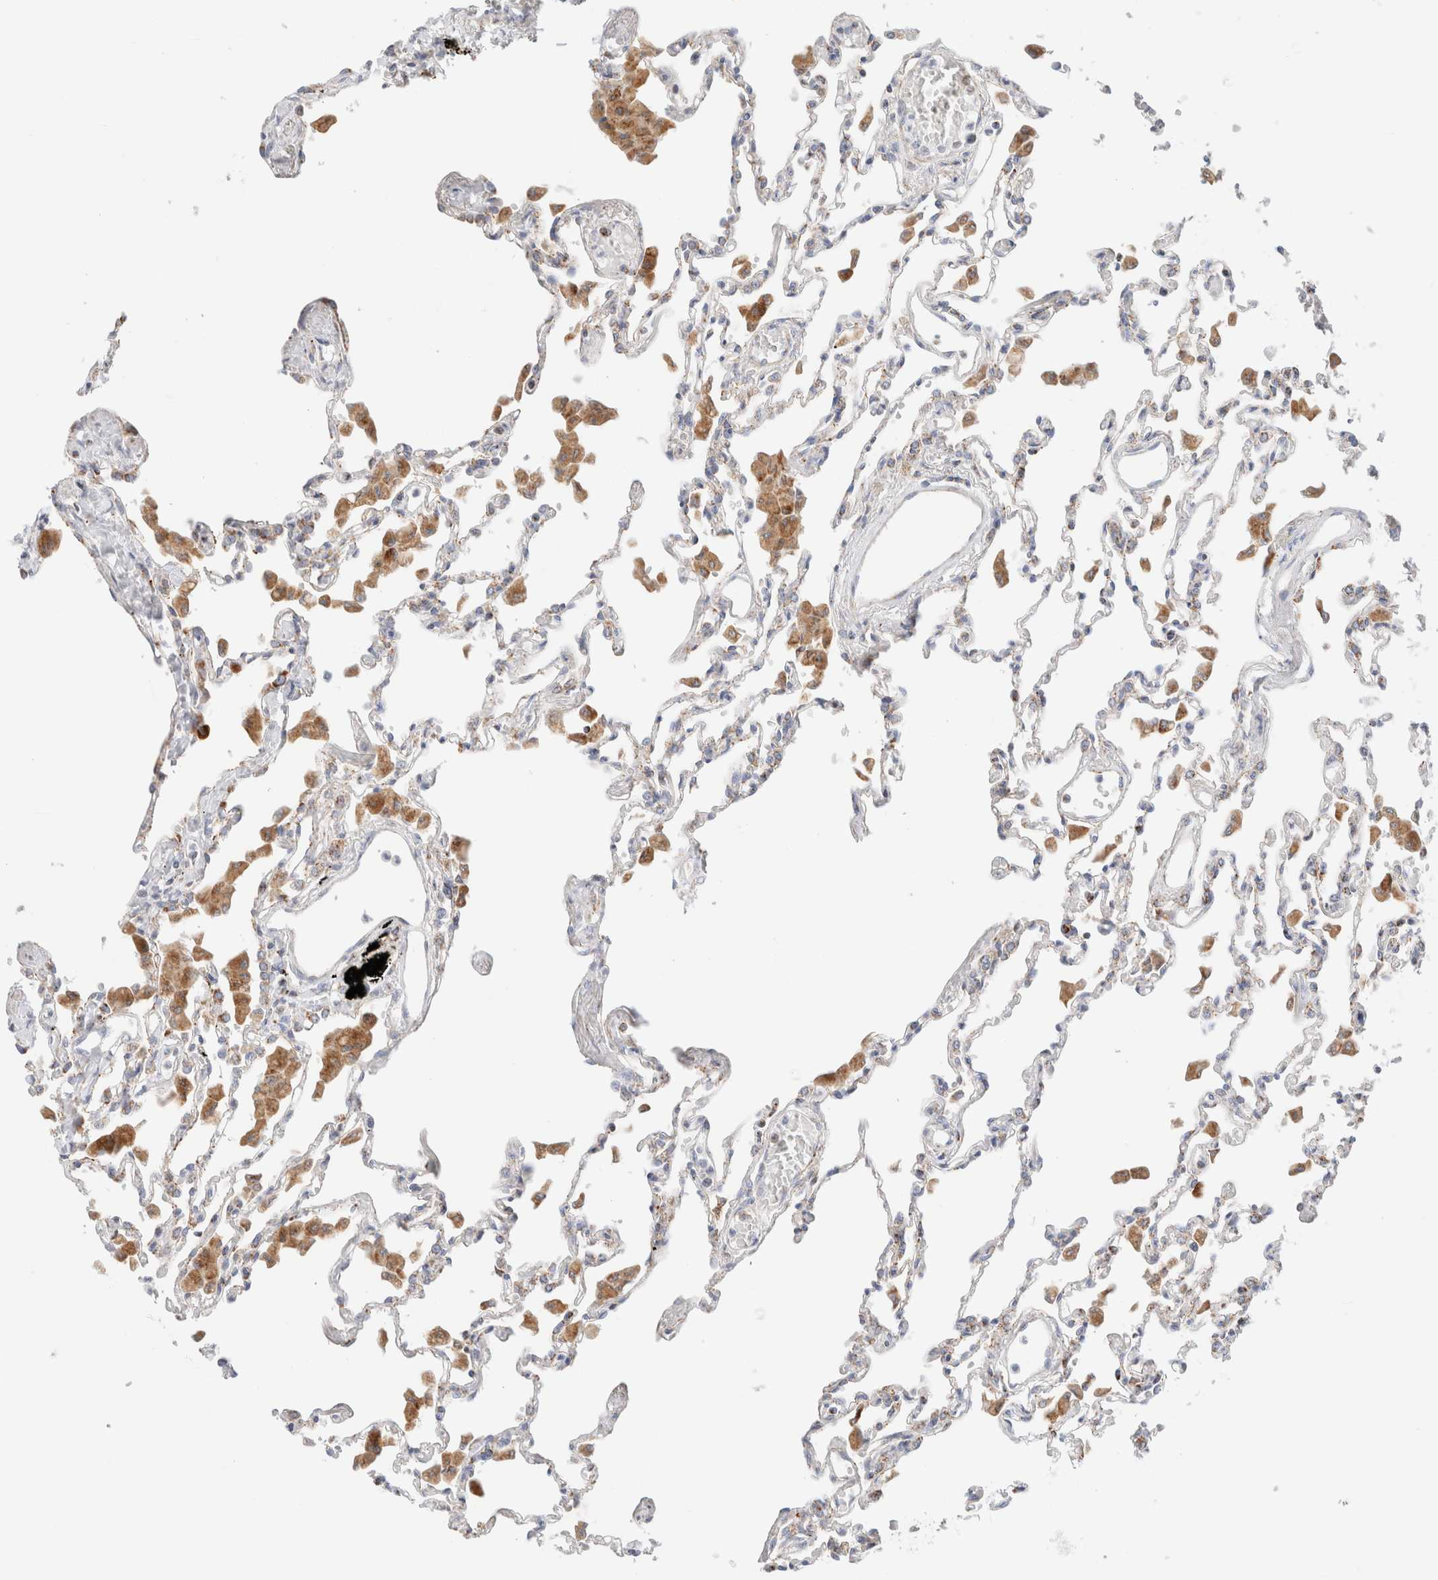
{"staining": {"intensity": "negative", "quantity": "none", "location": "none"}, "tissue": "lung", "cell_type": "Alveolar cells", "image_type": "normal", "snomed": [{"axis": "morphology", "description": "Normal tissue, NOS"}, {"axis": "topography", "description": "Bronchus"}, {"axis": "topography", "description": "Lung"}], "caption": "Lung stained for a protein using immunohistochemistry (IHC) reveals no staining alveolar cells.", "gene": "ATP6V1C1", "patient": {"sex": "female", "age": 49}}